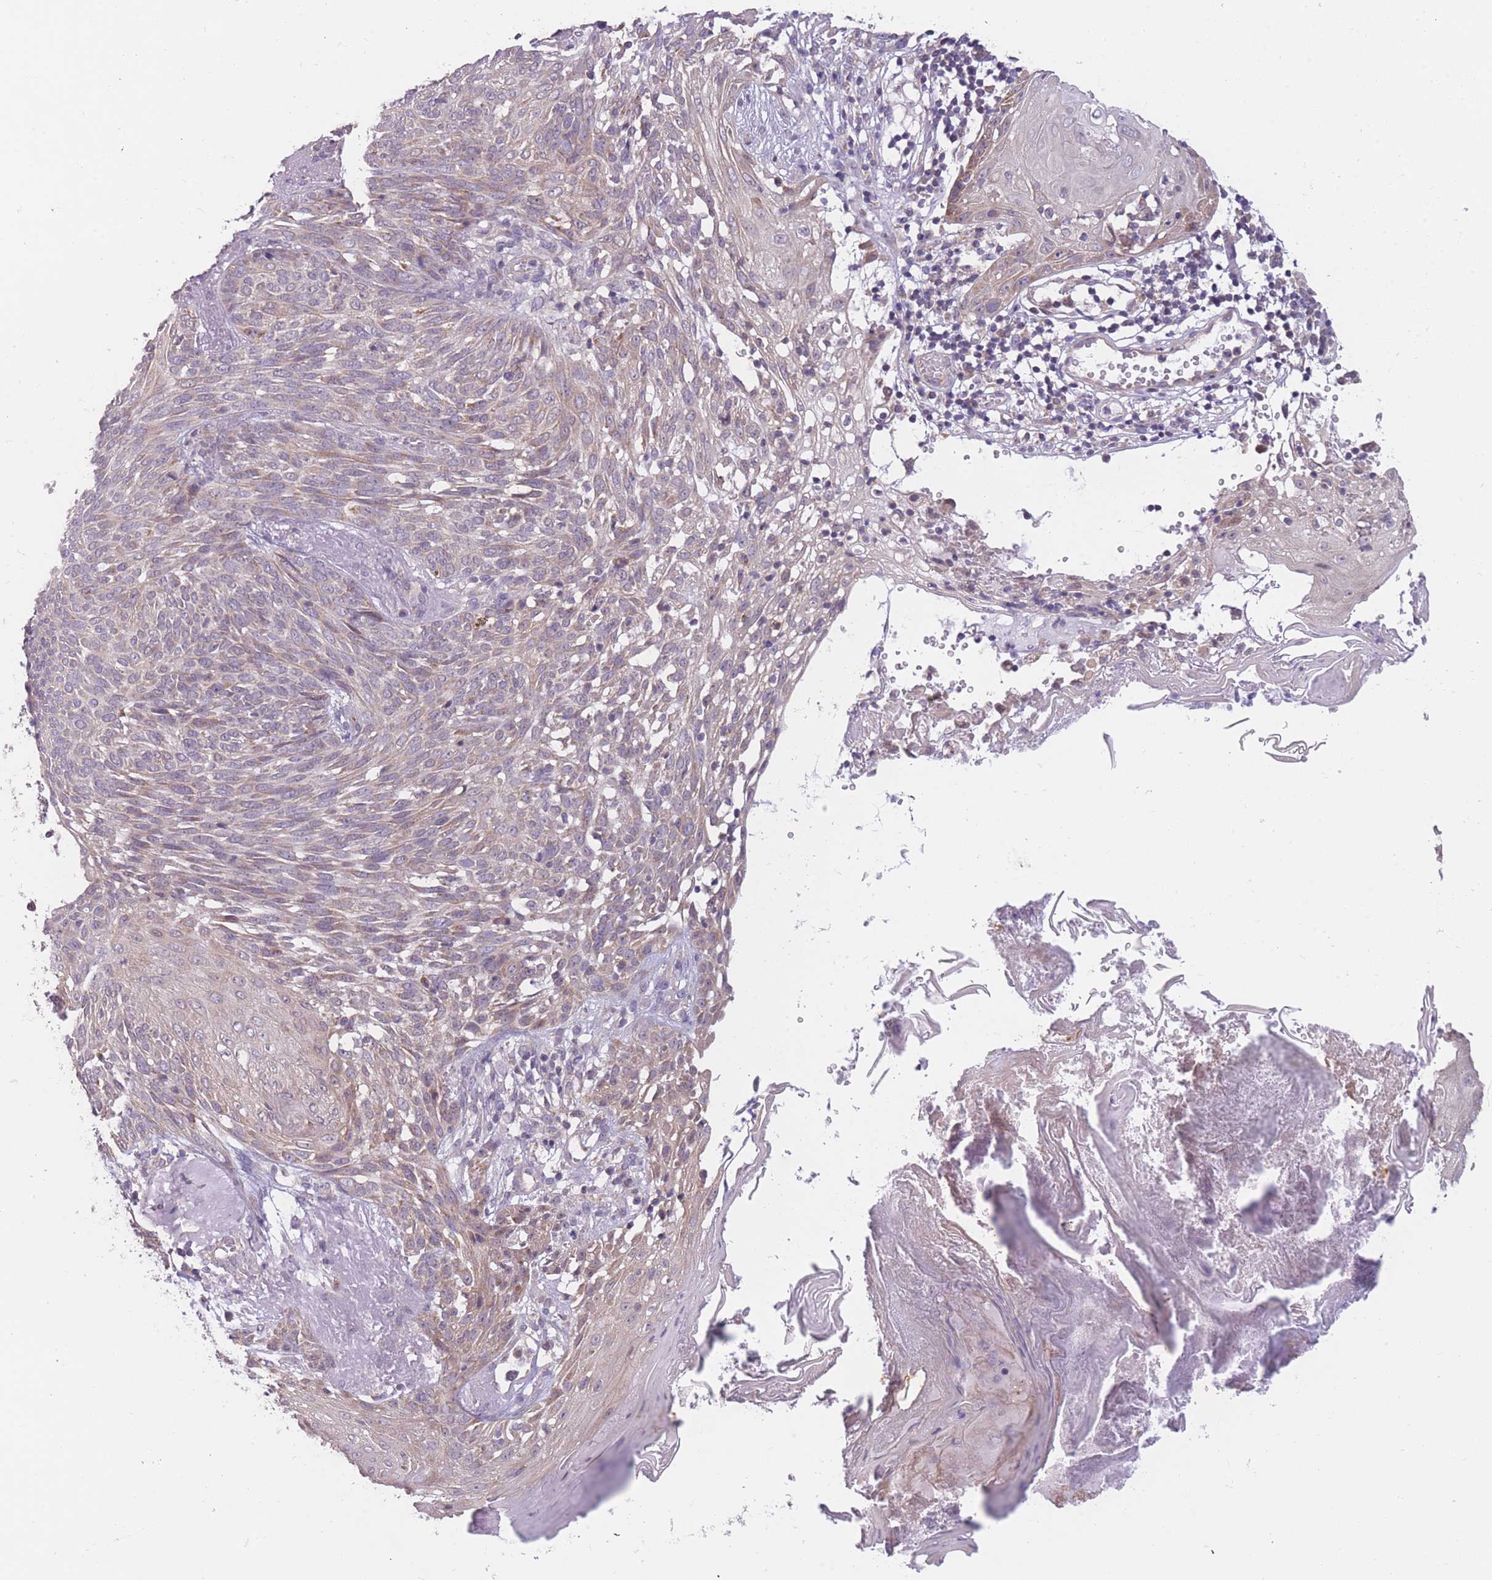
{"staining": {"intensity": "weak", "quantity": "25%-75%", "location": "cytoplasmic/membranous"}, "tissue": "skin cancer", "cell_type": "Tumor cells", "image_type": "cancer", "snomed": [{"axis": "morphology", "description": "Basal cell carcinoma"}, {"axis": "topography", "description": "Skin"}], "caption": "Protein expression analysis of basal cell carcinoma (skin) exhibits weak cytoplasmic/membranous expression in about 25%-75% of tumor cells. (DAB = brown stain, brightfield microscopy at high magnification).", "gene": "MRPS18C", "patient": {"sex": "female", "age": 86}}